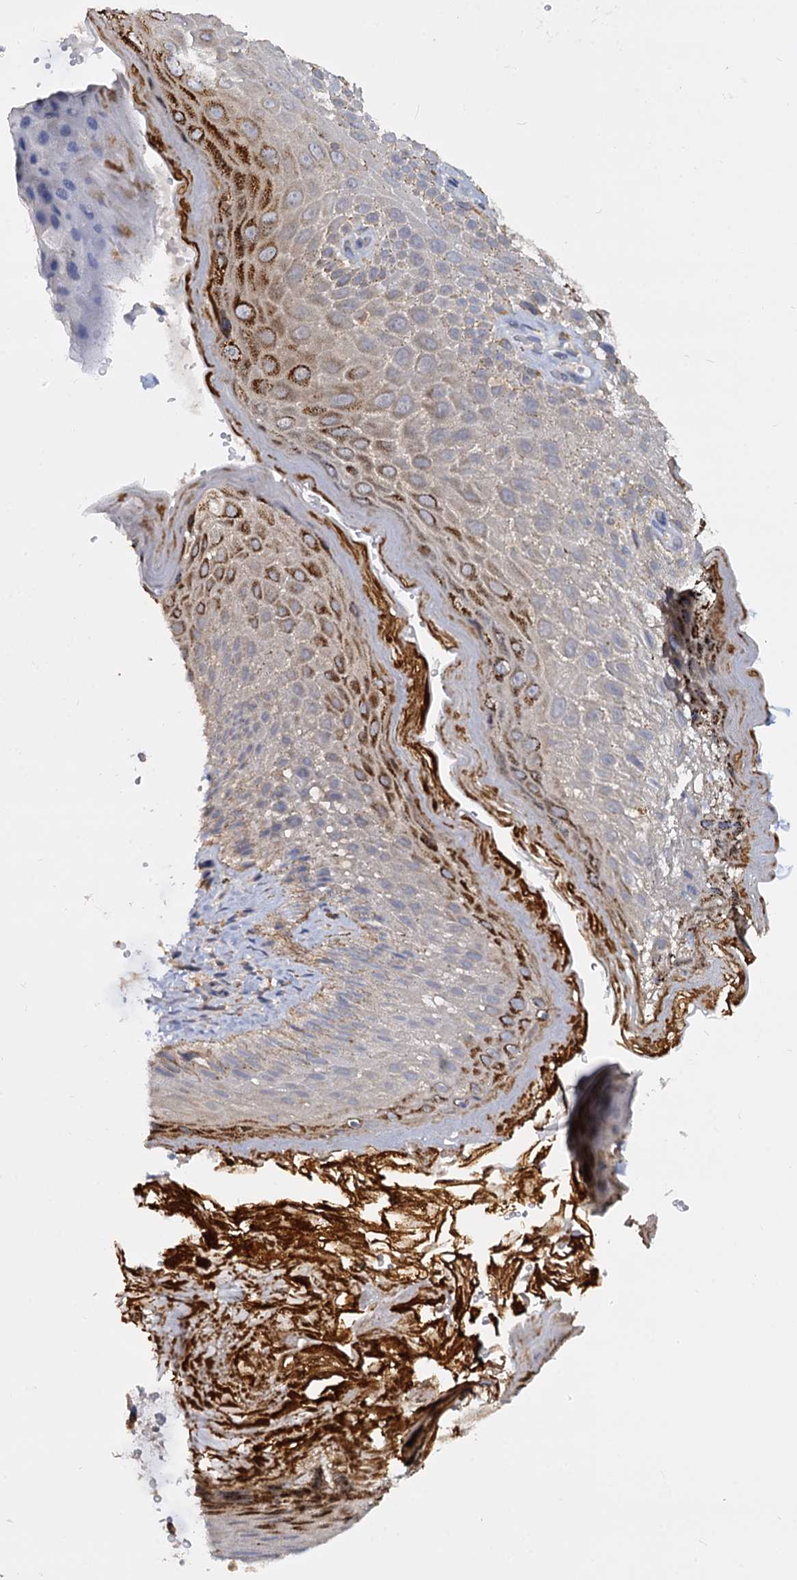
{"staining": {"intensity": "moderate", "quantity": "25%-75%", "location": "cytoplasmic/membranous"}, "tissue": "skin", "cell_type": "Epidermal cells", "image_type": "normal", "snomed": [{"axis": "morphology", "description": "Normal tissue, NOS"}, {"axis": "topography", "description": "Anal"}], "caption": "Immunohistochemistry (IHC) (DAB (3,3'-diaminobenzidine)) staining of benign skin reveals moderate cytoplasmic/membranous protein staining in about 25%-75% of epidermal cells. Immunohistochemistry (IHC) stains the protein of interest in brown and the nuclei are stained blue.", "gene": "ANKRD13A", "patient": {"sex": "male", "age": 44}}